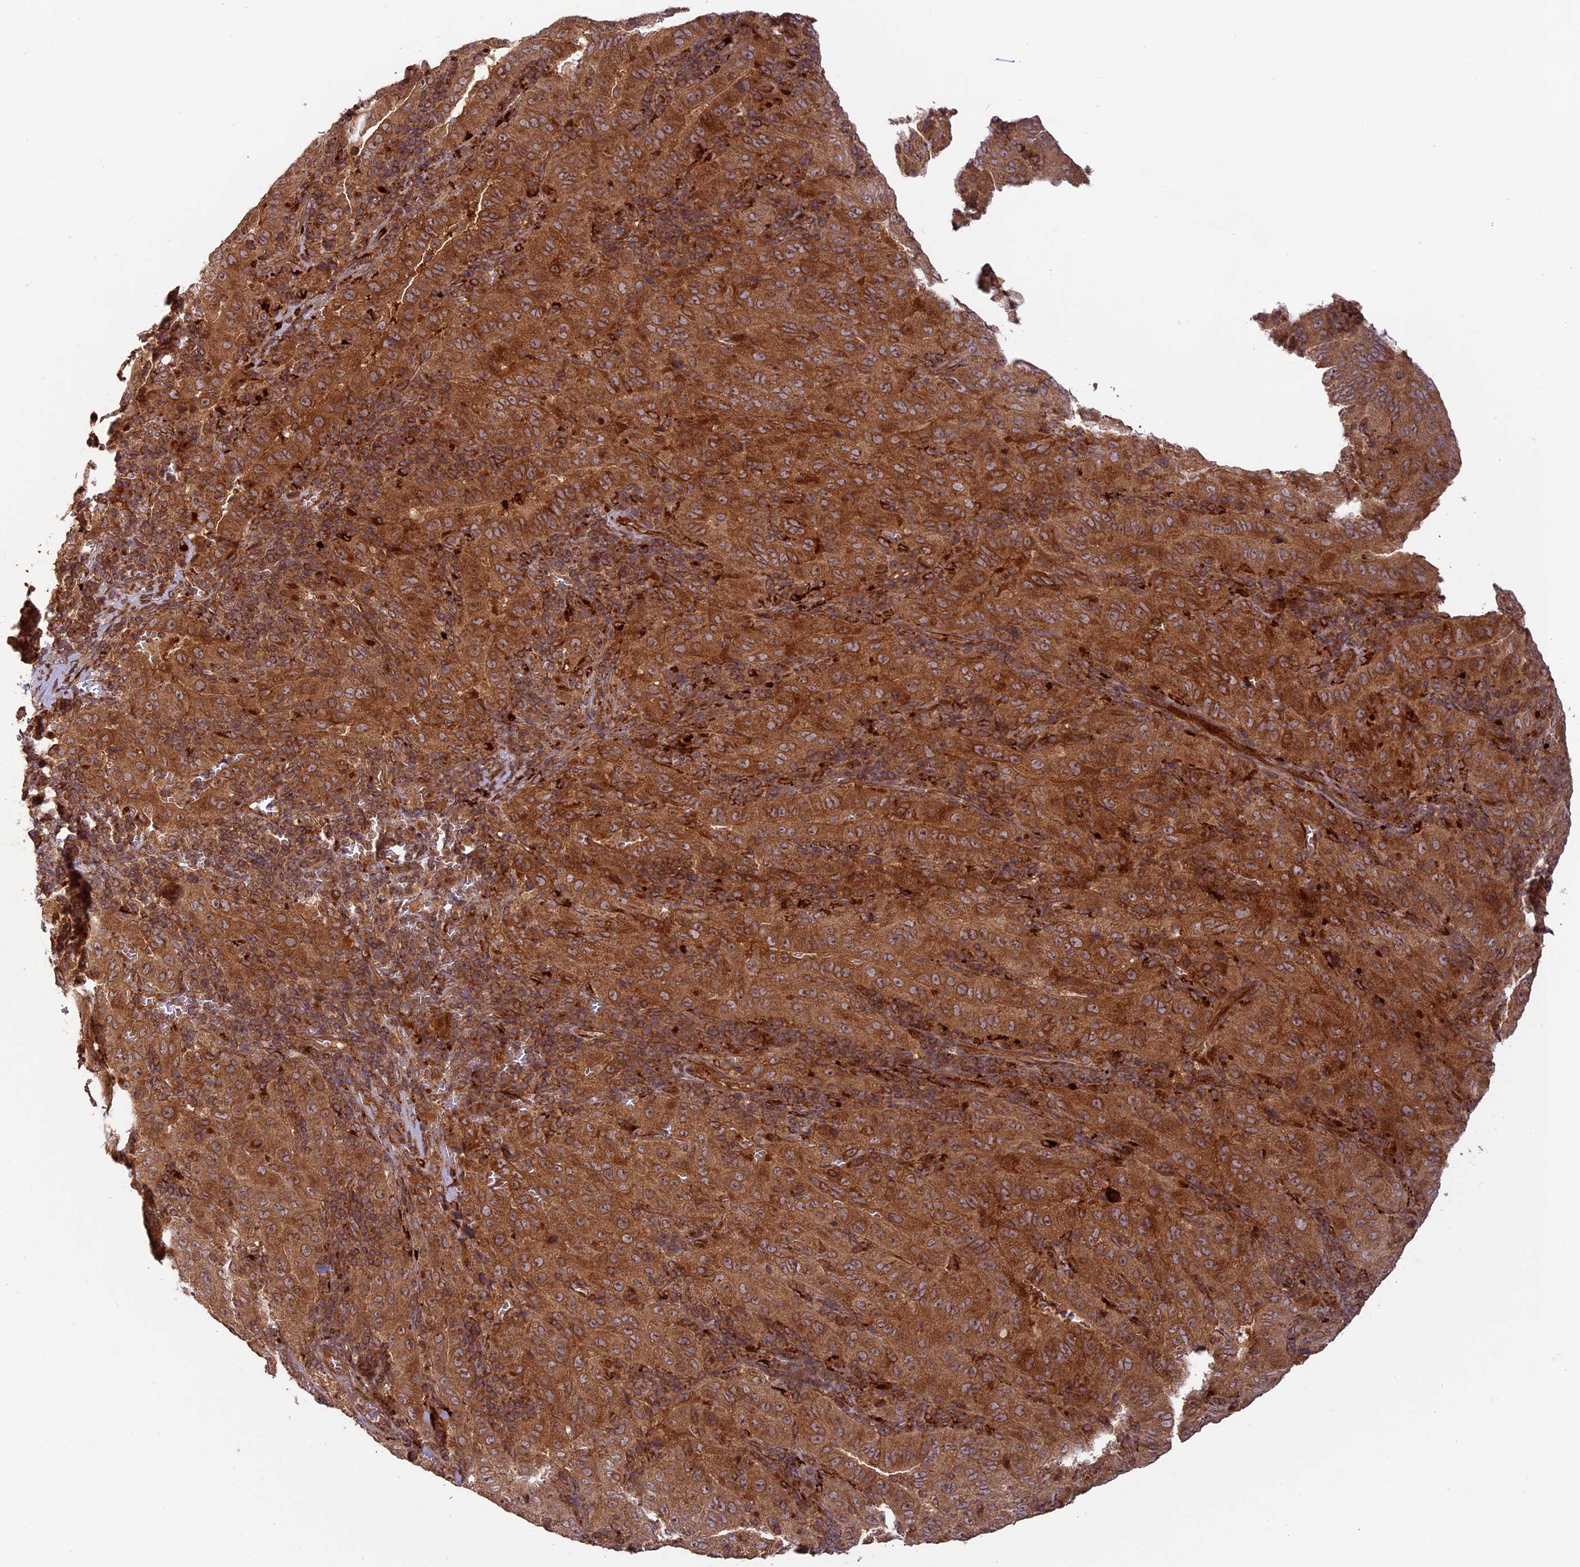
{"staining": {"intensity": "strong", "quantity": ">75%", "location": "cytoplasmic/membranous"}, "tissue": "pancreatic cancer", "cell_type": "Tumor cells", "image_type": "cancer", "snomed": [{"axis": "morphology", "description": "Adenocarcinoma, NOS"}, {"axis": "topography", "description": "Pancreas"}], "caption": "Tumor cells demonstrate high levels of strong cytoplasmic/membranous positivity in about >75% of cells in human pancreatic adenocarcinoma.", "gene": "DGKH", "patient": {"sex": "male", "age": 63}}